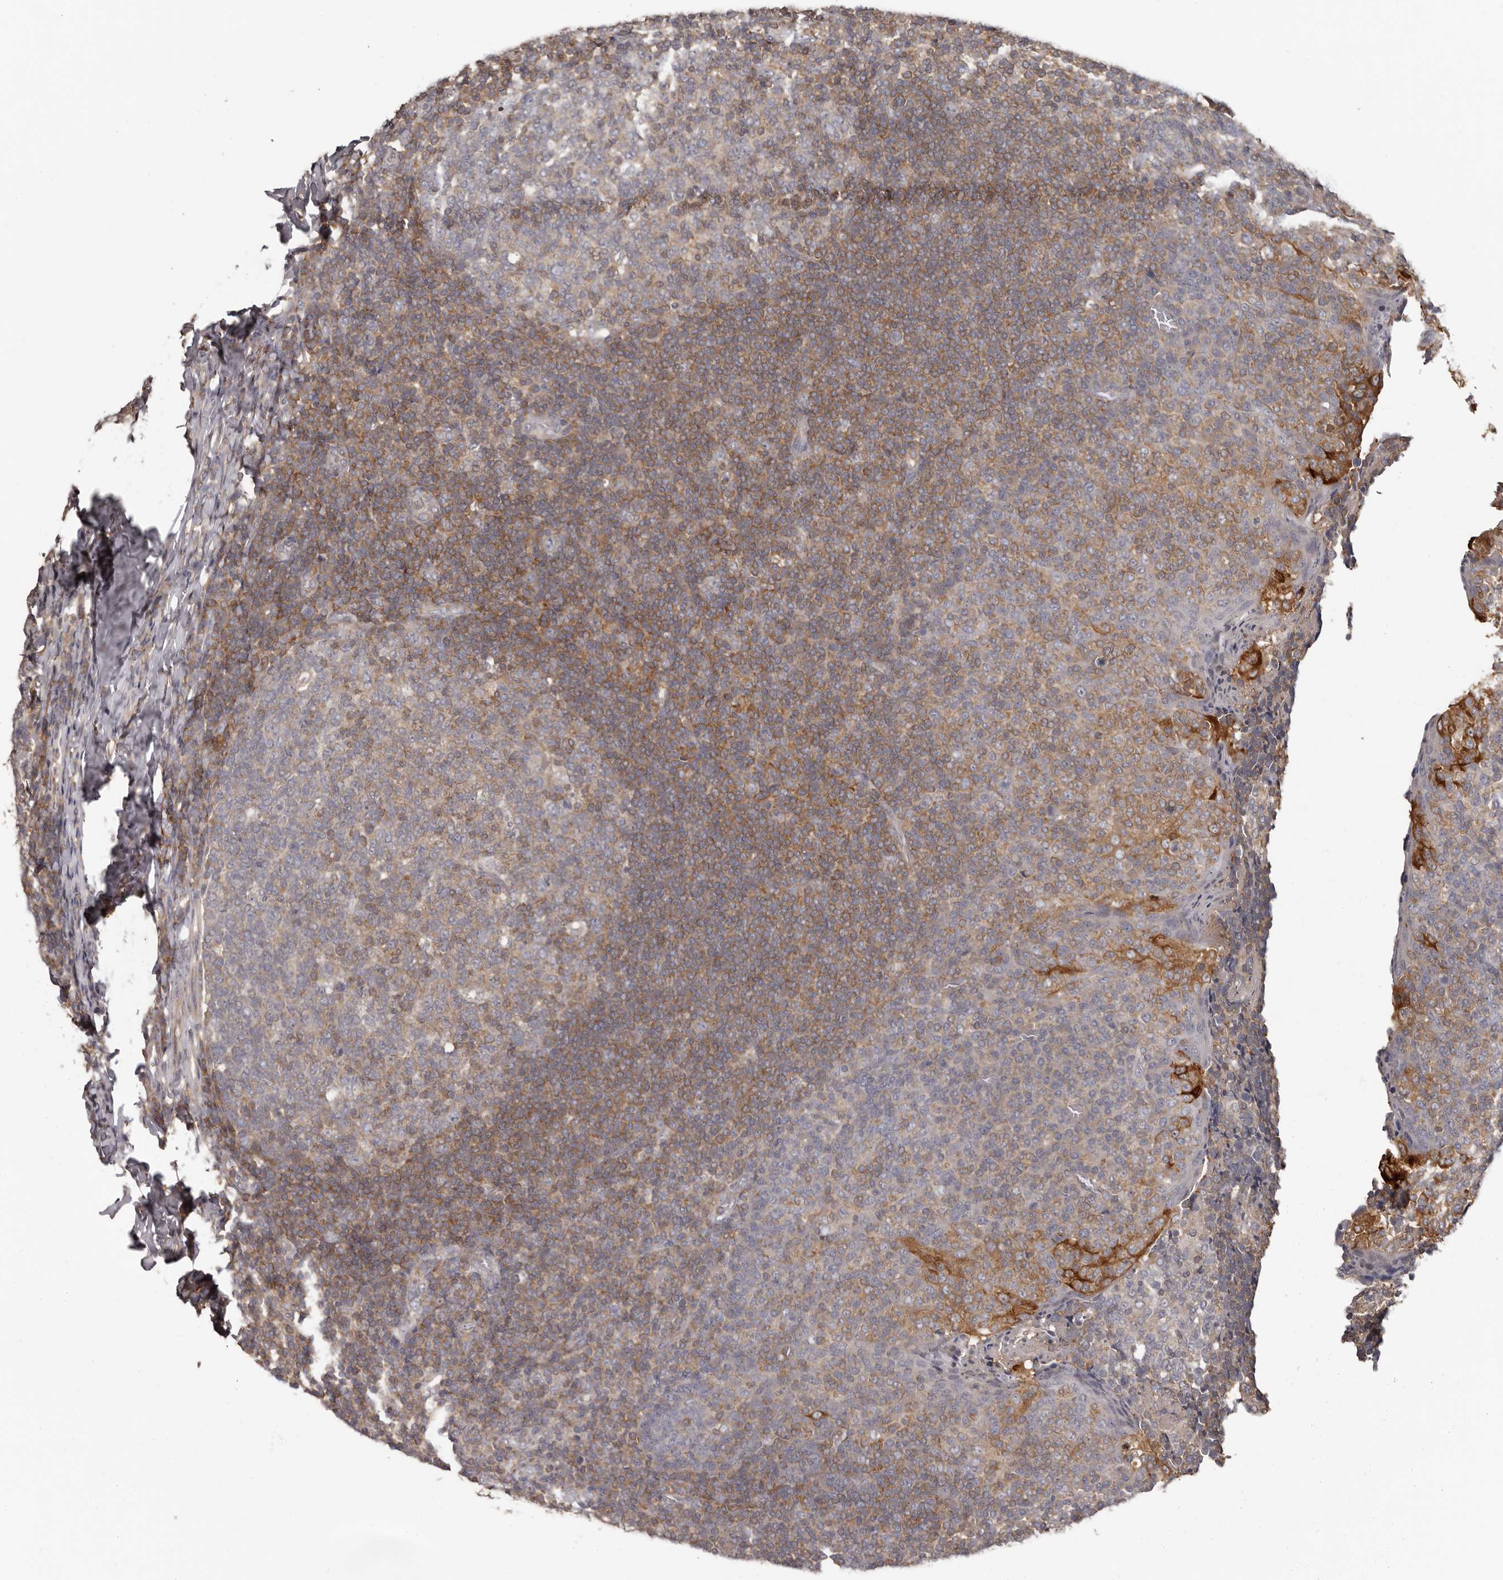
{"staining": {"intensity": "weak", "quantity": "25%-75%", "location": "cytoplasmic/membranous"}, "tissue": "tonsil", "cell_type": "Germinal center cells", "image_type": "normal", "snomed": [{"axis": "morphology", "description": "Normal tissue, NOS"}, {"axis": "topography", "description": "Tonsil"}], "caption": "Protein analysis of unremarkable tonsil reveals weak cytoplasmic/membranous positivity in about 25%-75% of germinal center cells. (DAB IHC with brightfield microscopy, high magnification).", "gene": "ANKRD44", "patient": {"sex": "female", "age": 19}}